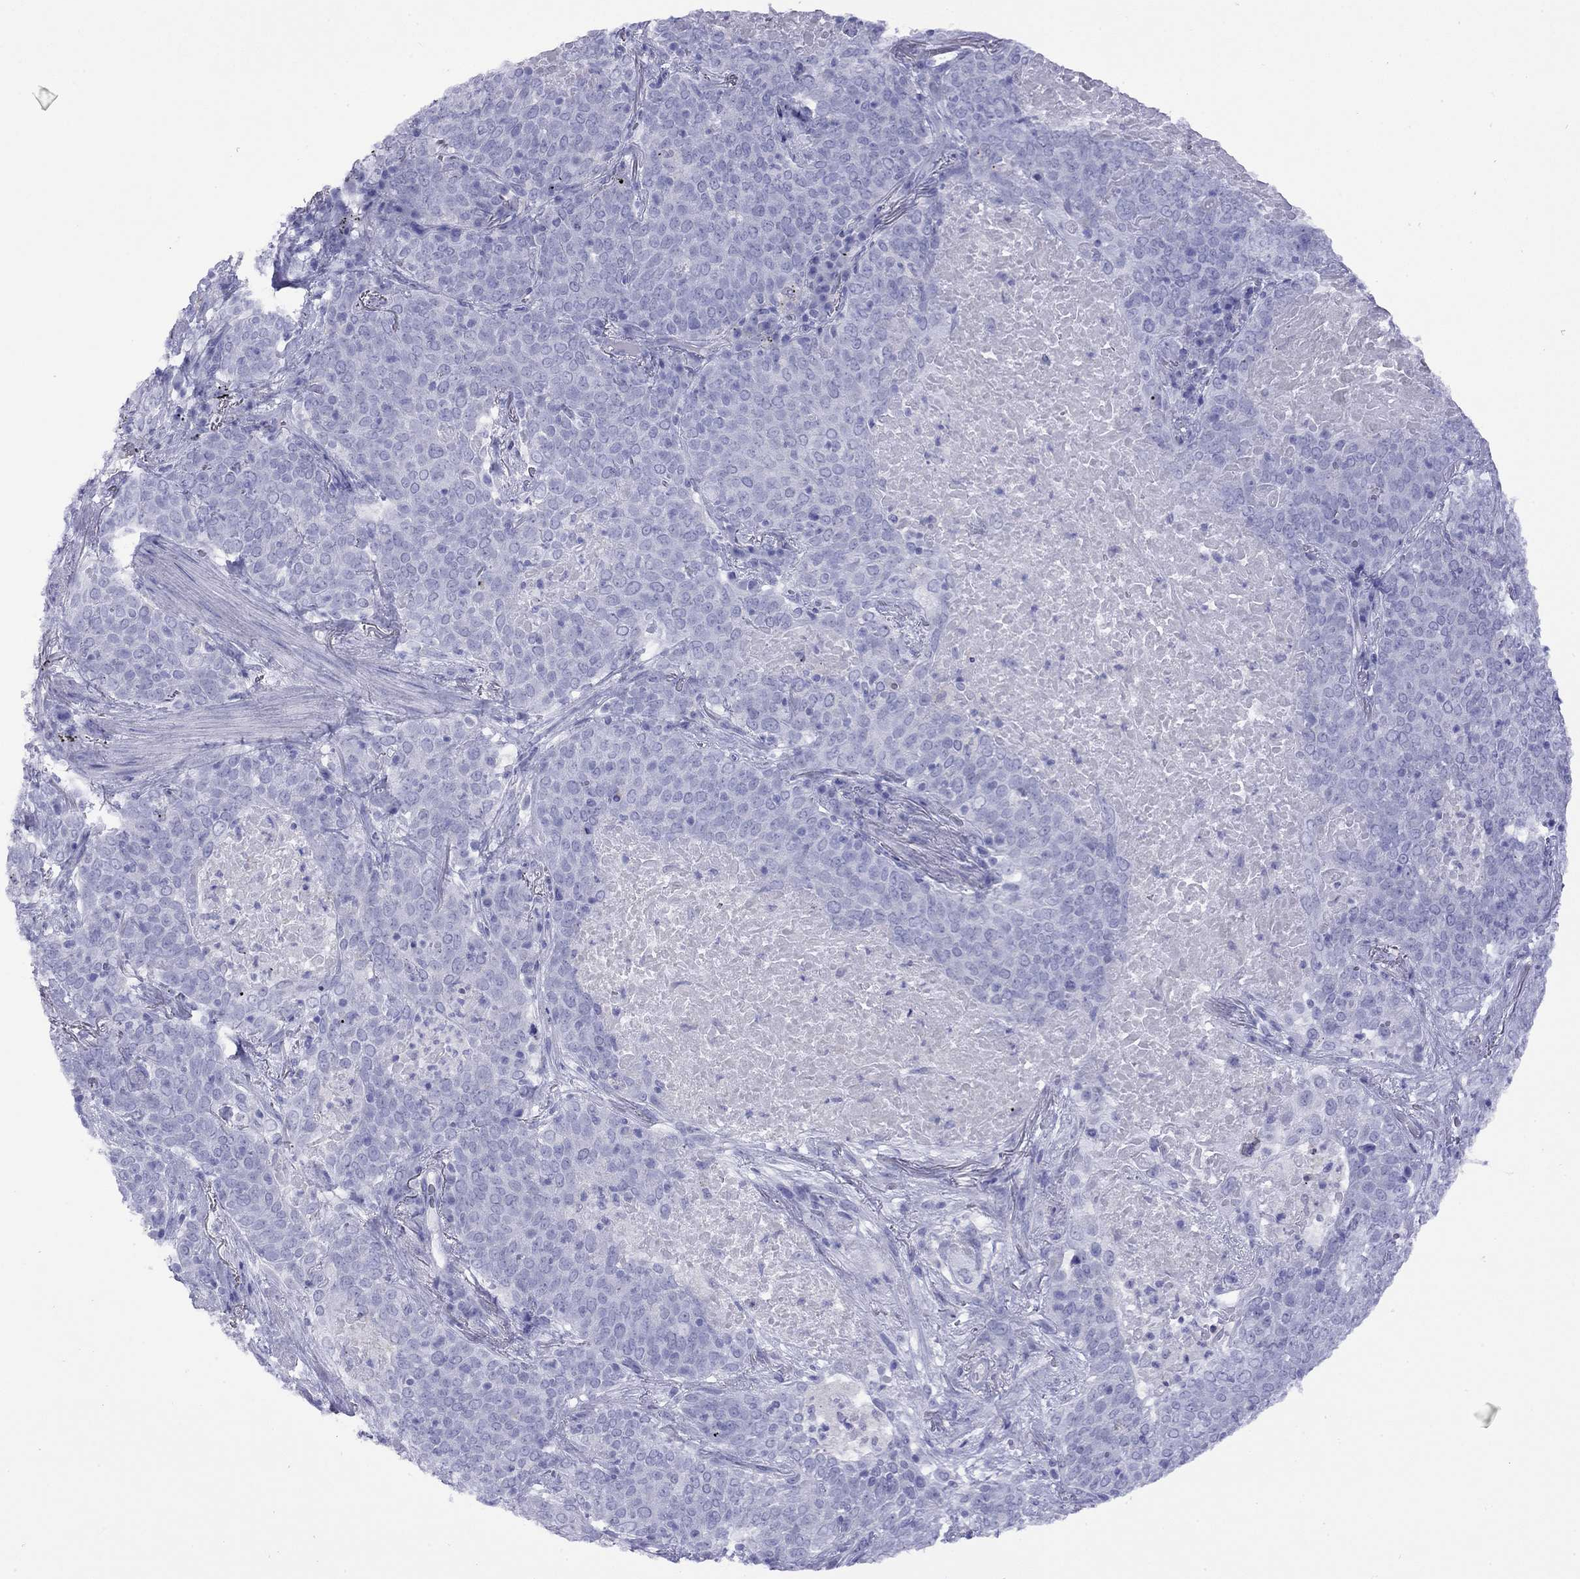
{"staining": {"intensity": "negative", "quantity": "none", "location": "none"}, "tissue": "lung cancer", "cell_type": "Tumor cells", "image_type": "cancer", "snomed": [{"axis": "morphology", "description": "Squamous cell carcinoma, NOS"}, {"axis": "topography", "description": "Lung"}], "caption": "A high-resolution micrograph shows IHC staining of lung squamous cell carcinoma, which reveals no significant staining in tumor cells.", "gene": "SLC30A8", "patient": {"sex": "male", "age": 82}}